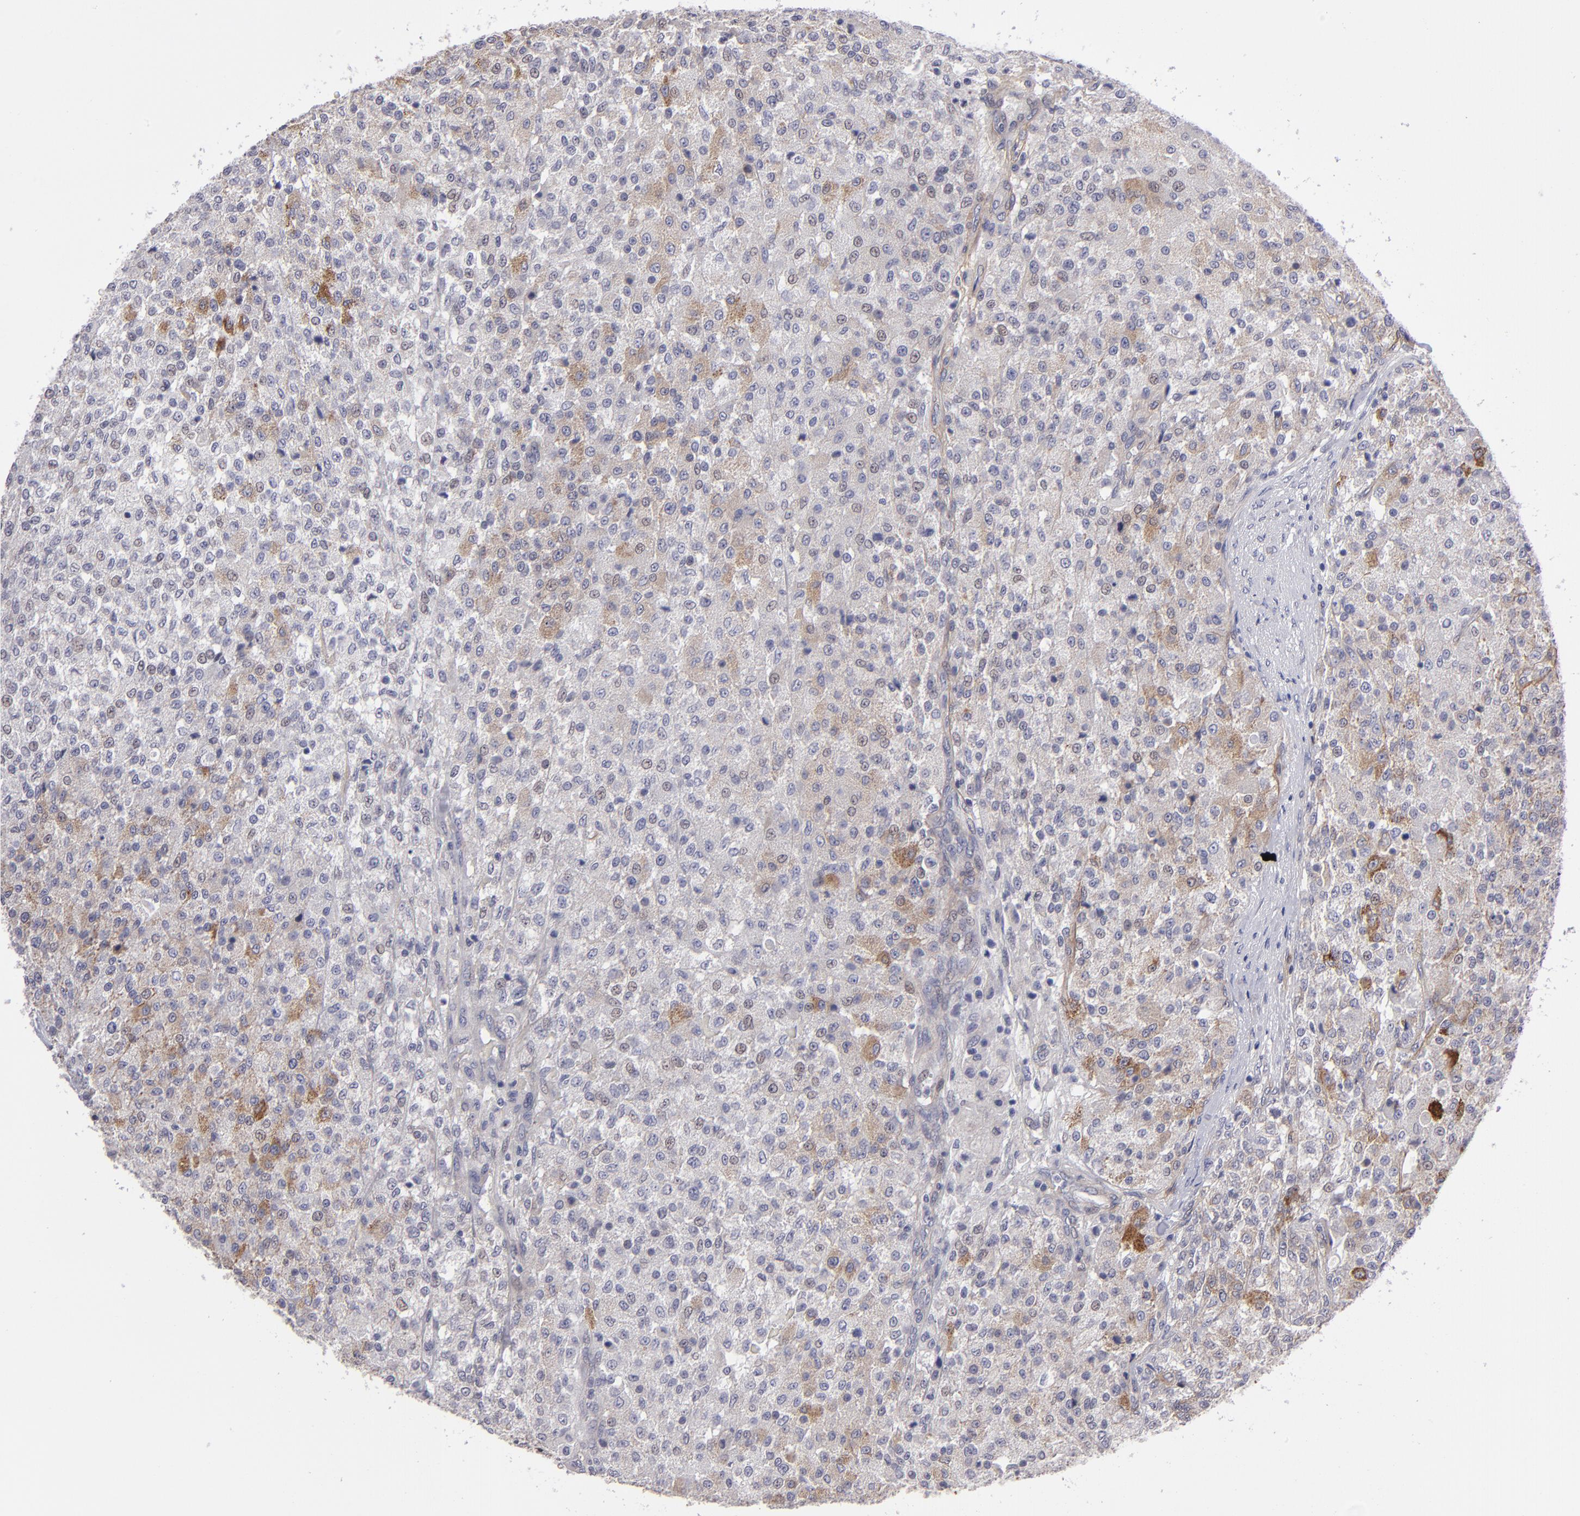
{"staining": {"intensity": "weak", "quantity": "<25%", "location": "cytoplasmic/membranous"}, "tissue": "testis cancer", "cell_type": "Tumor cells", "image_type": "cancer", "snomed": [{"axis": "morphology", "description": "Seminoma, NOS"}, {"axis": "topography", "description": "Testis"}], "caption": "An immunohistochemistry (IHC) photomicrograph of testis cancer is shown. There is no staining in tumor cells of testis cancer. (Stains: DAB IHC with hematoxylin counter stain, Microscopy: brightfield microscopy at high magnification).", "gene": "ZNF175", "patient": {"sex": "male", "age": 59}}